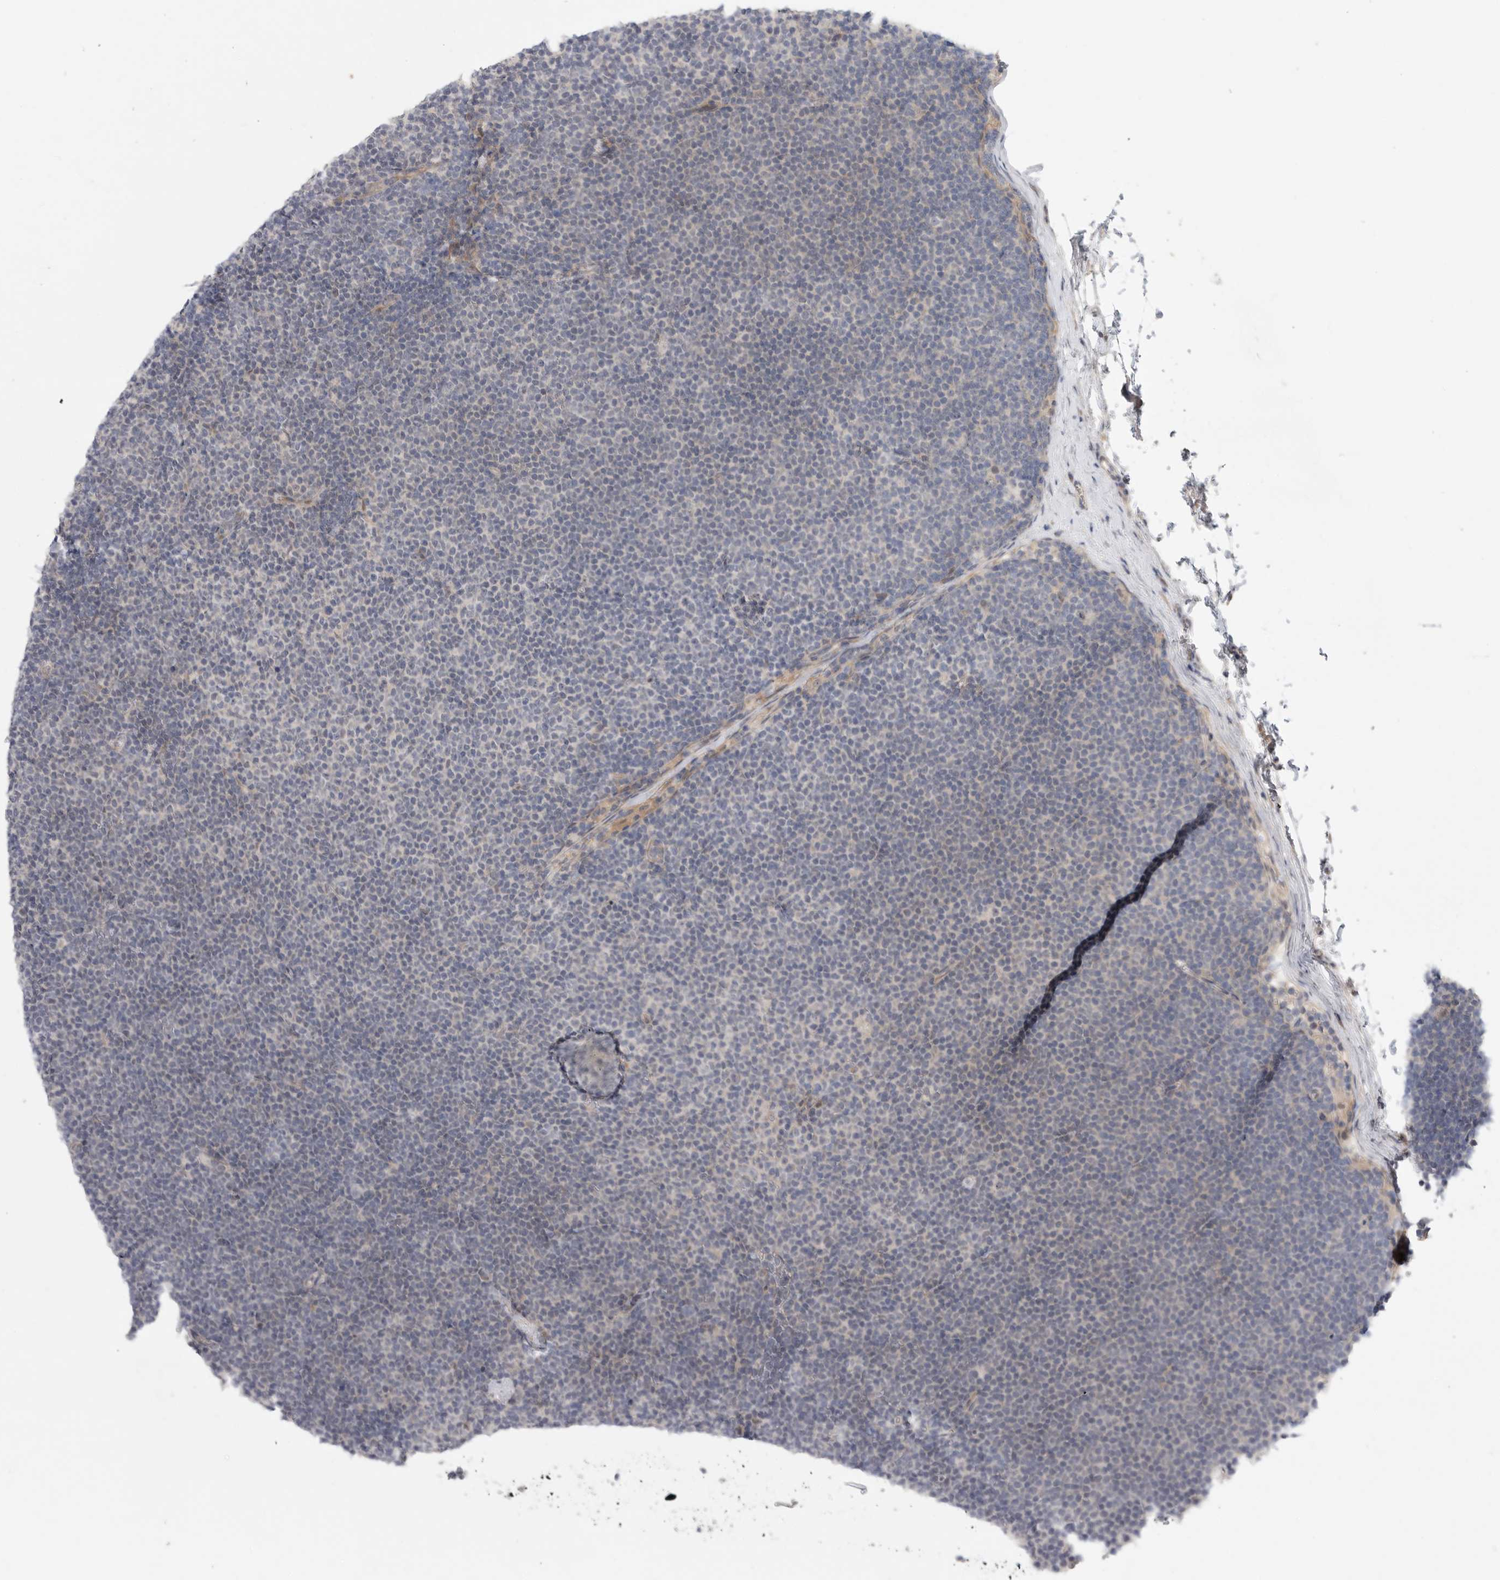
{"staining": {"intensity": "negative", "quantity": "none", "location": "none"}, "tissue": "lymphoma", "cell_type": "Tumor cells", "image_type": "cancer", "snomed": [{"axis": "morphology", "description": "Malignant lymphoma, non-Hodgkin's type, Low grade"}, {"axis": "topography", "description": "Lymph node"}], "caption": "This is a micrograph of IHC staining of lymphoma, which shows no staining in tumor cells.", "gene": "FBXO43", "patient": {"sex": "female", "age": 53}}